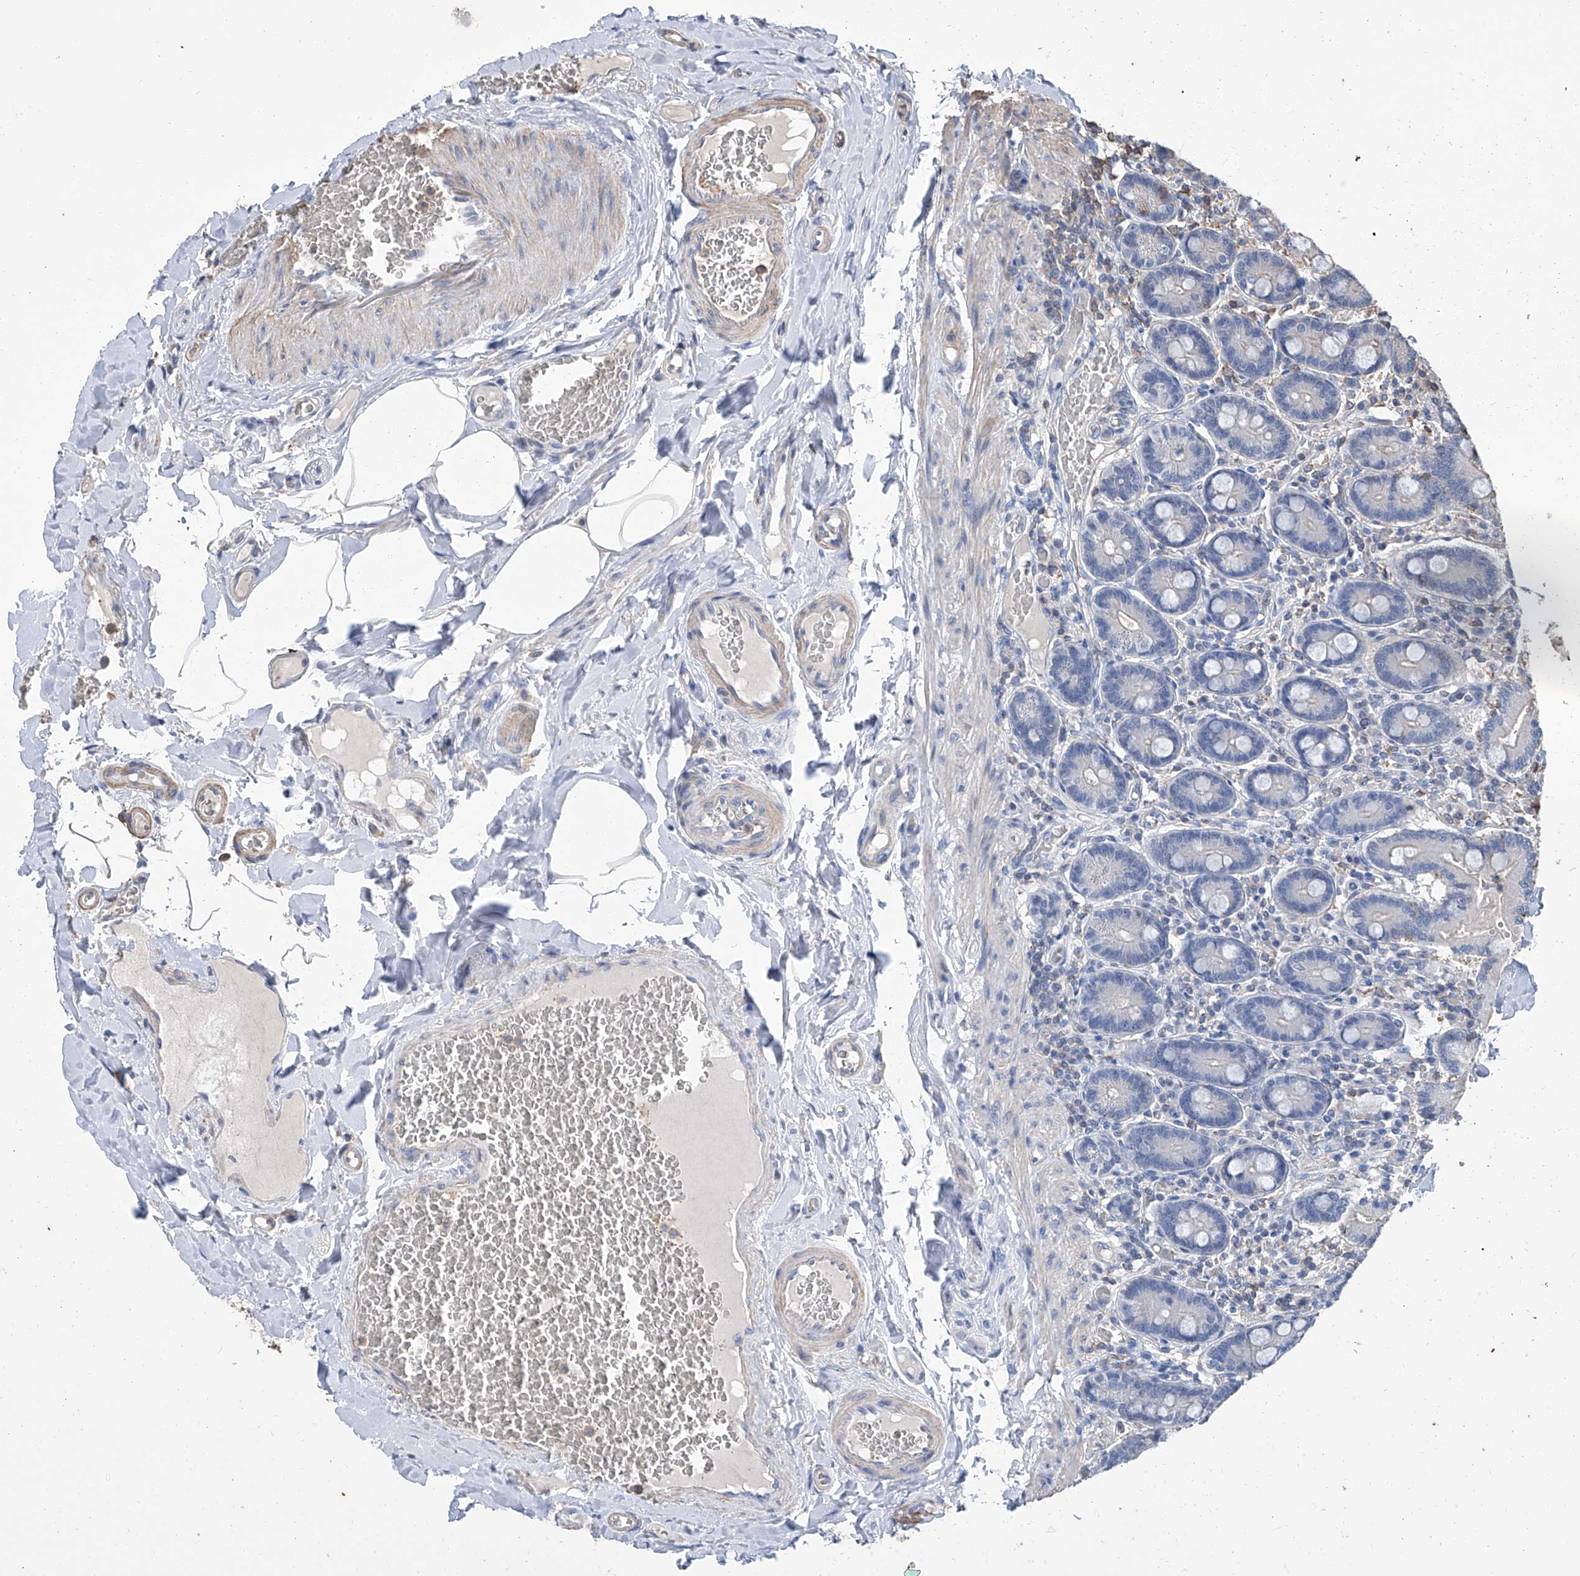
{"staining": {"intensity": "negative", "quantity": "none", "location": "none"}, "tissue": "duodenum", "cell_type": "Glandular cells", "image_type": "normal", "snomed": [{"axis": "morphology", "description": "Normal tissue, NOS"}, {"axis": "topography", "description": "Duodenum"}], "caption": "Duodenum stained for a protein using immunohistochemistry reveals no positivity glandular cells.", "gene": "GPT", "patient": {"sex": "female", "age": 62}}